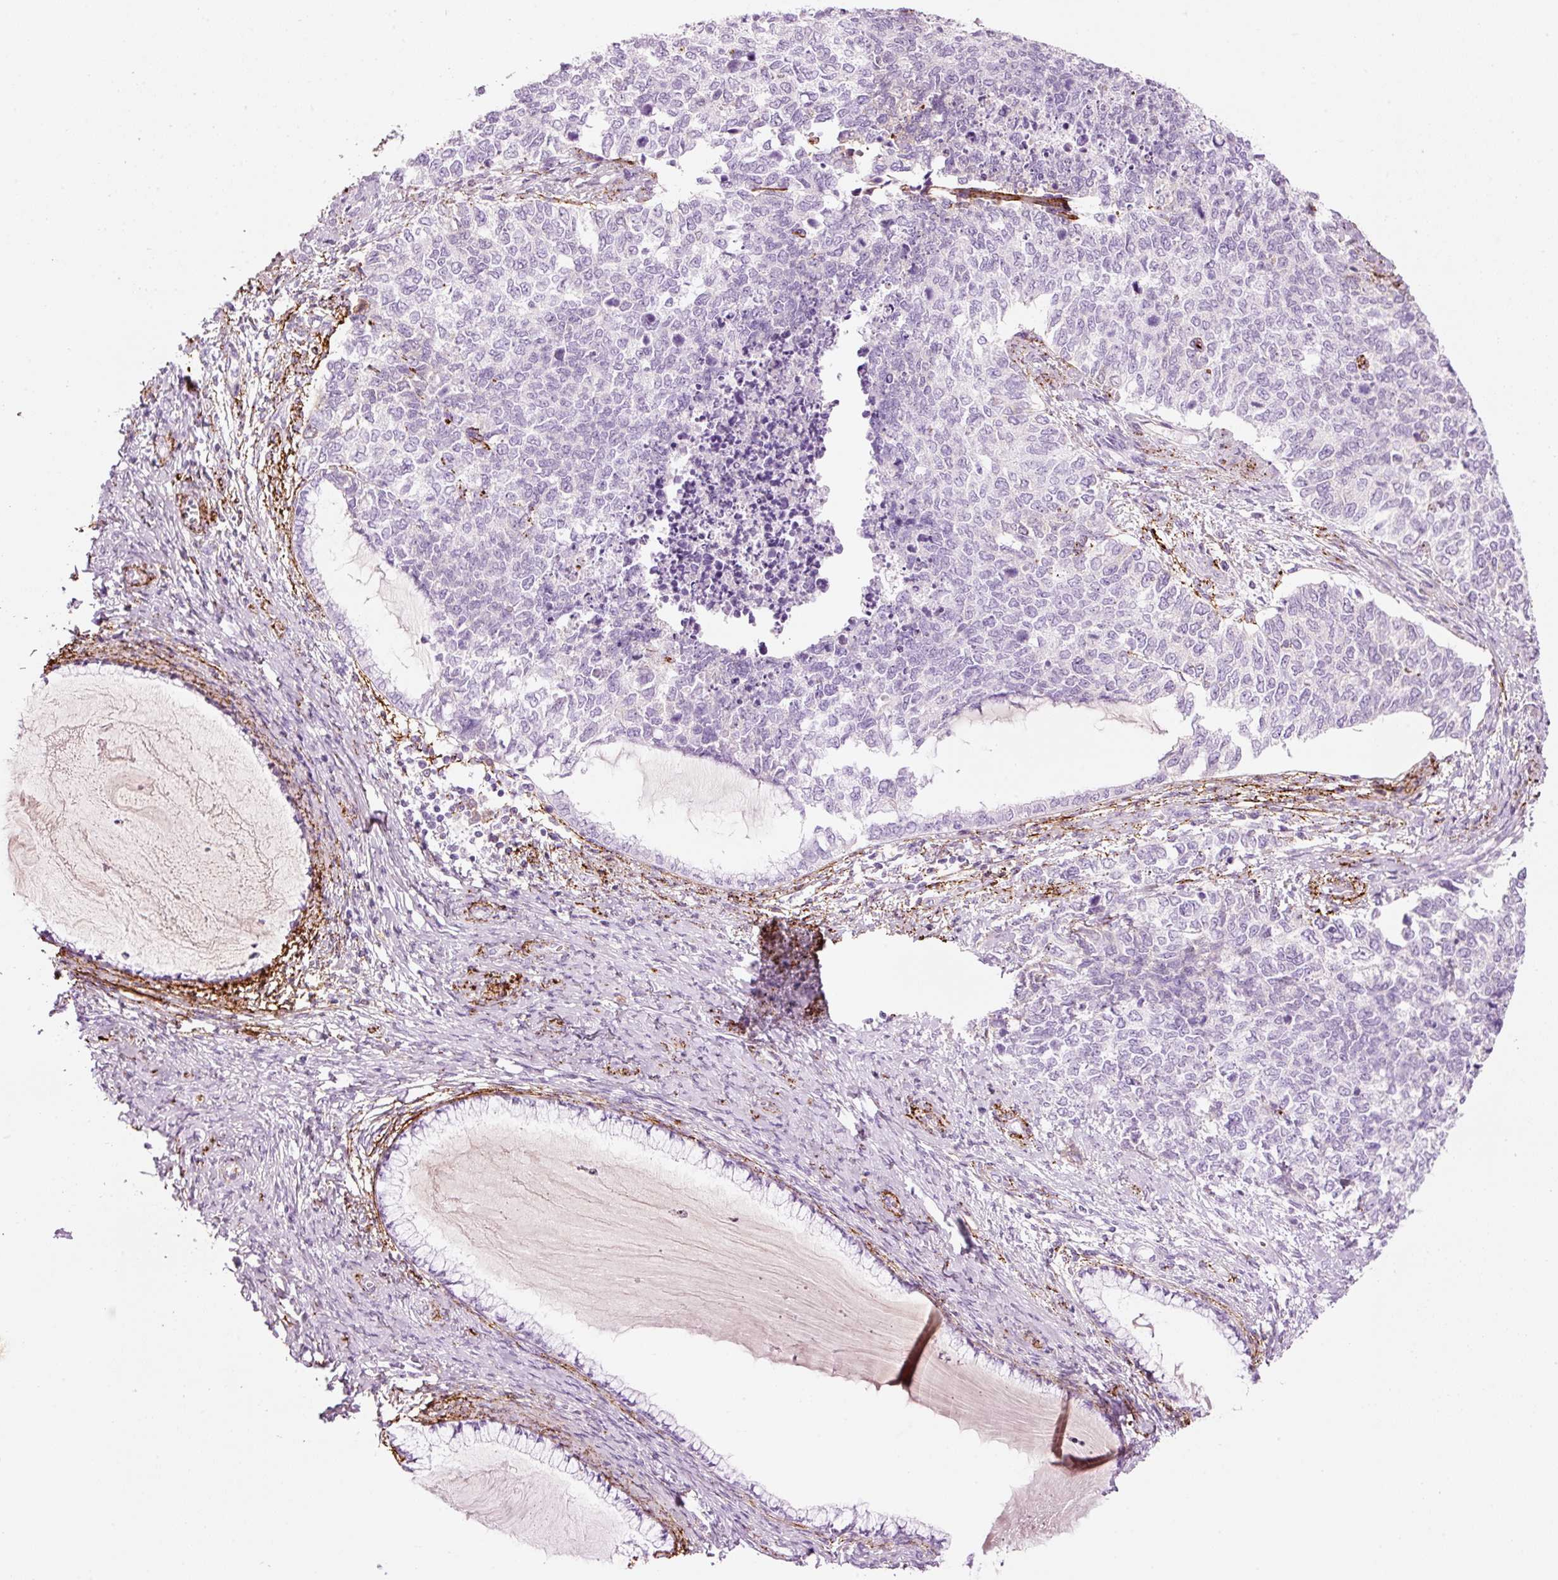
{"staining": {"intensity": "negative", "quantity": "none", "location": "none"}, "tissue": "cervical cancer", "cell_type": "Tumor cells", "image_type": "cancer", "snomed": [{"axis": "morphology", "description": "Squamous cell carcinoma, NOS"}, {"axis": "topography", "description": "Cervix"}], "caption": "DAB (3,3'-diaminobenzidine) immunohistochemical staining of cervical cancer (squamous cell carcinoma) exhibits no significant positivity in tumor cells.", "gene": "MFAP4", "patient": {"sex": "female", "age": 63}}